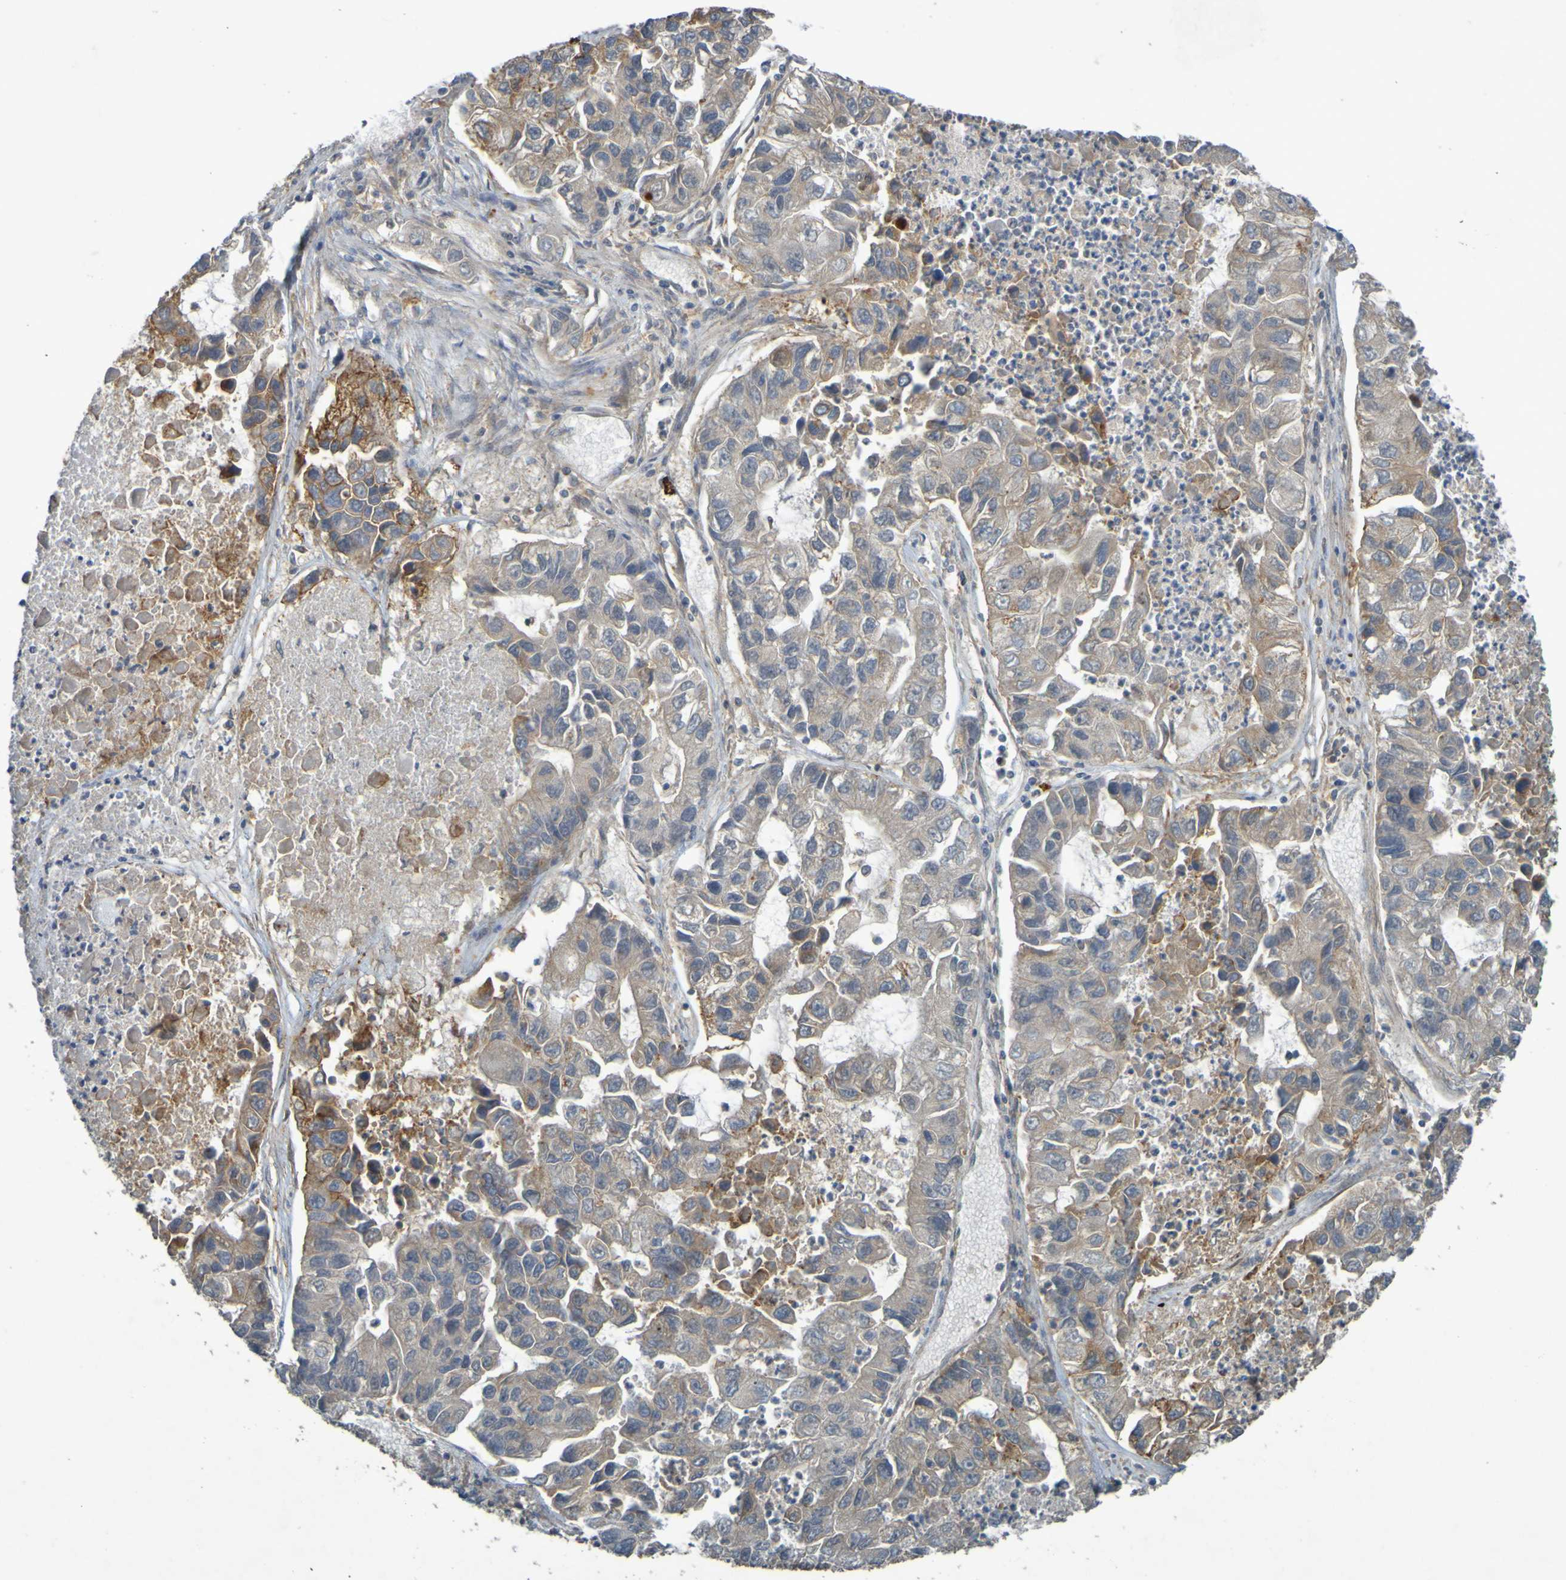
{"staining": {"intensity": "weak", "quantity": ">75%", "location": "cytoplasmic/membranous"}, "tissue": "lung cancer", "cell_type": "Tumor cells", "image_type": "cancer", "snomed": [{"axis": "morphology", "description": "Adenocarcinoma, NOS"}, {"axis": "topography", "description": "Lung"}], "caption": "Tumor cells display low levels of weak cytoplasmic/membranous staining in about >75% of cells in human lung cancer (adenocarcinoma). Using DAB (brown) and hematoxylin (blue) stains, captured at high magnification using brightfield microscopy.", "gene": "B3GAT2", "patient": {"sex": "female", "age": 51}}